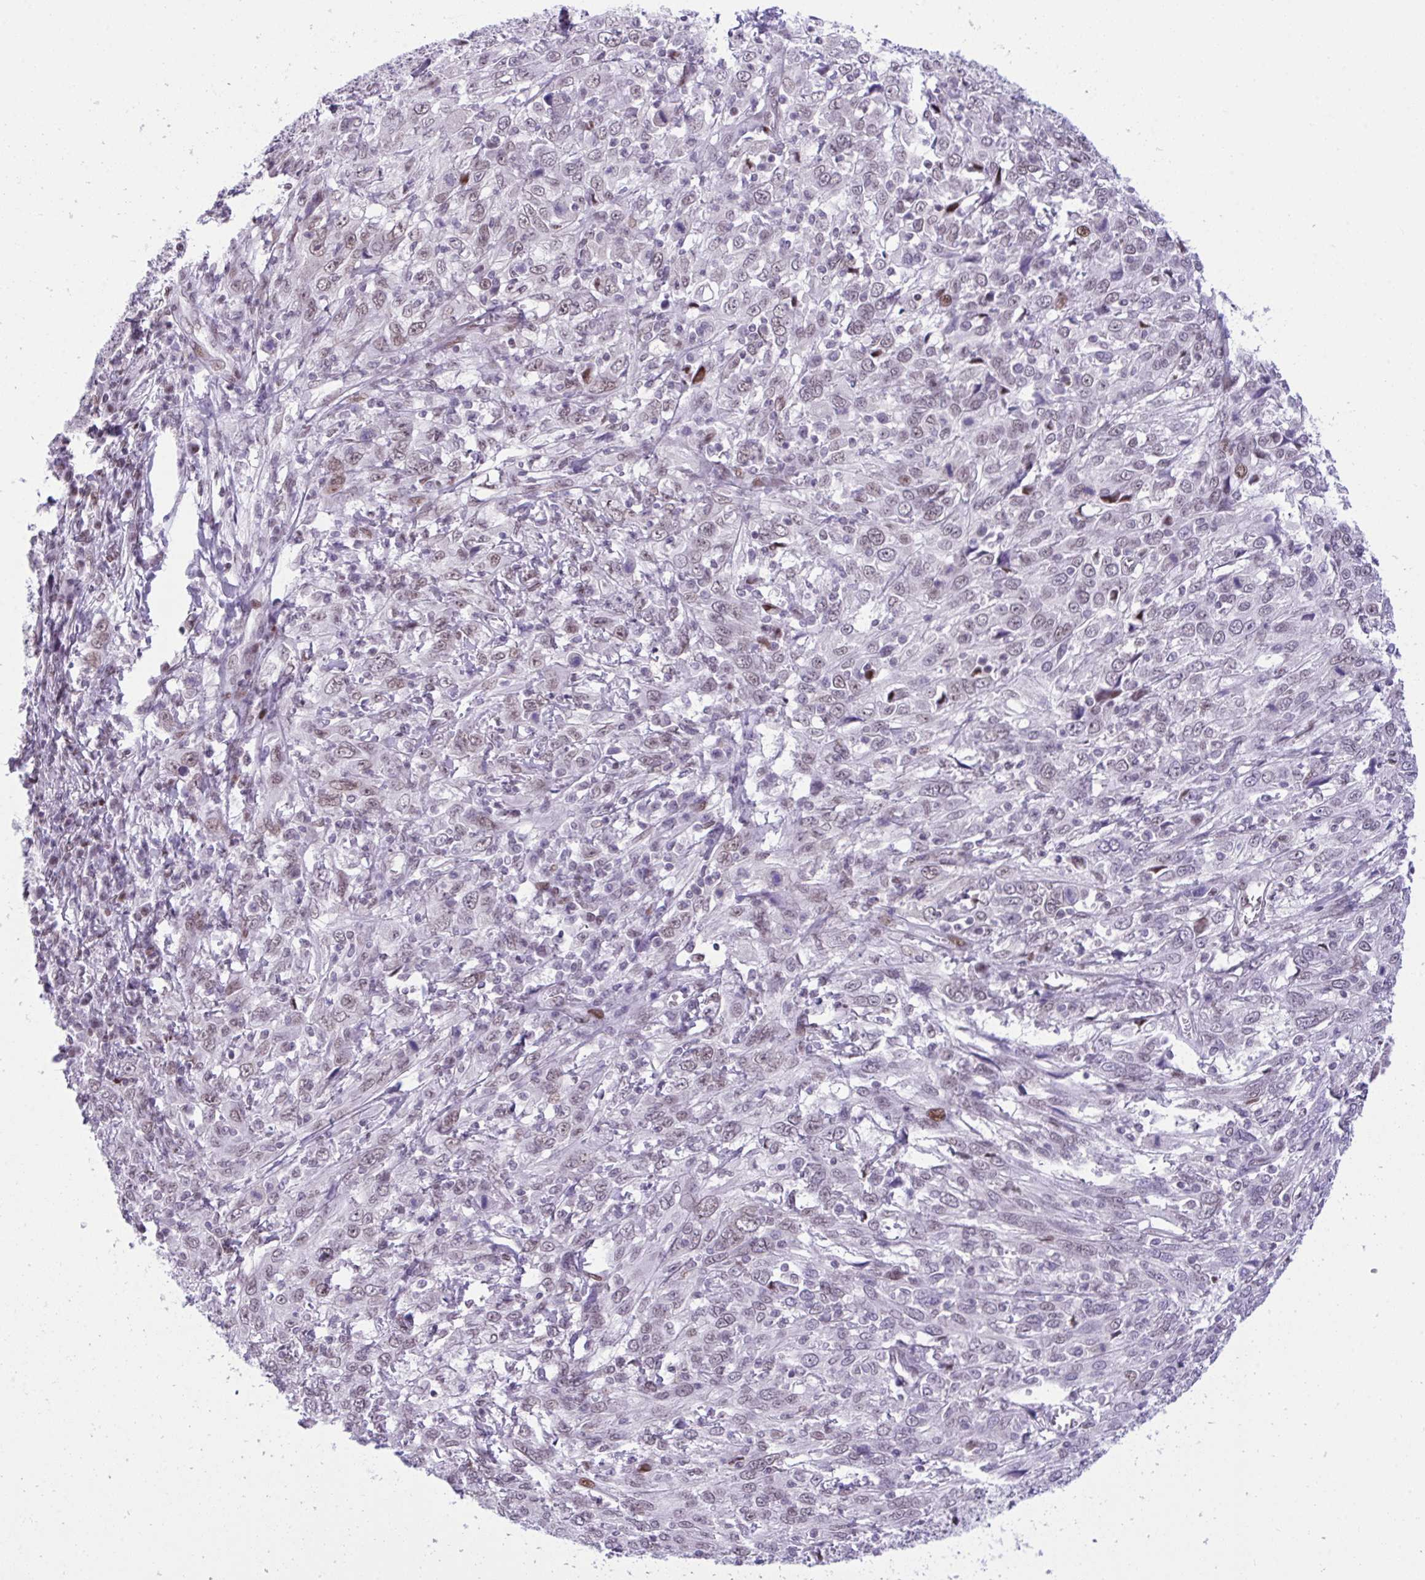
{"staining": {"intensity": "weak", "quantity": "25%-75%", "location": "nuclear"}, "tissue": "cervical cancer", "cell_type": "Tumor cells", "image_type": "cancer", "snomed": [{"axis": "morphology", "description": "Squamous cell carcinoma, NOS"}, {"axis": "topography", "description": "Cervix"}], "caption": "An immunohistochemistry micrograph of tumor tissue is shown. Protein staining in brown shows weak nuclear positivity in cervical cancer (squamous cell carcinoma) within tumor cells.", "gene": "ZFHX3", "patient": {"sex": "female", "age": 46}}